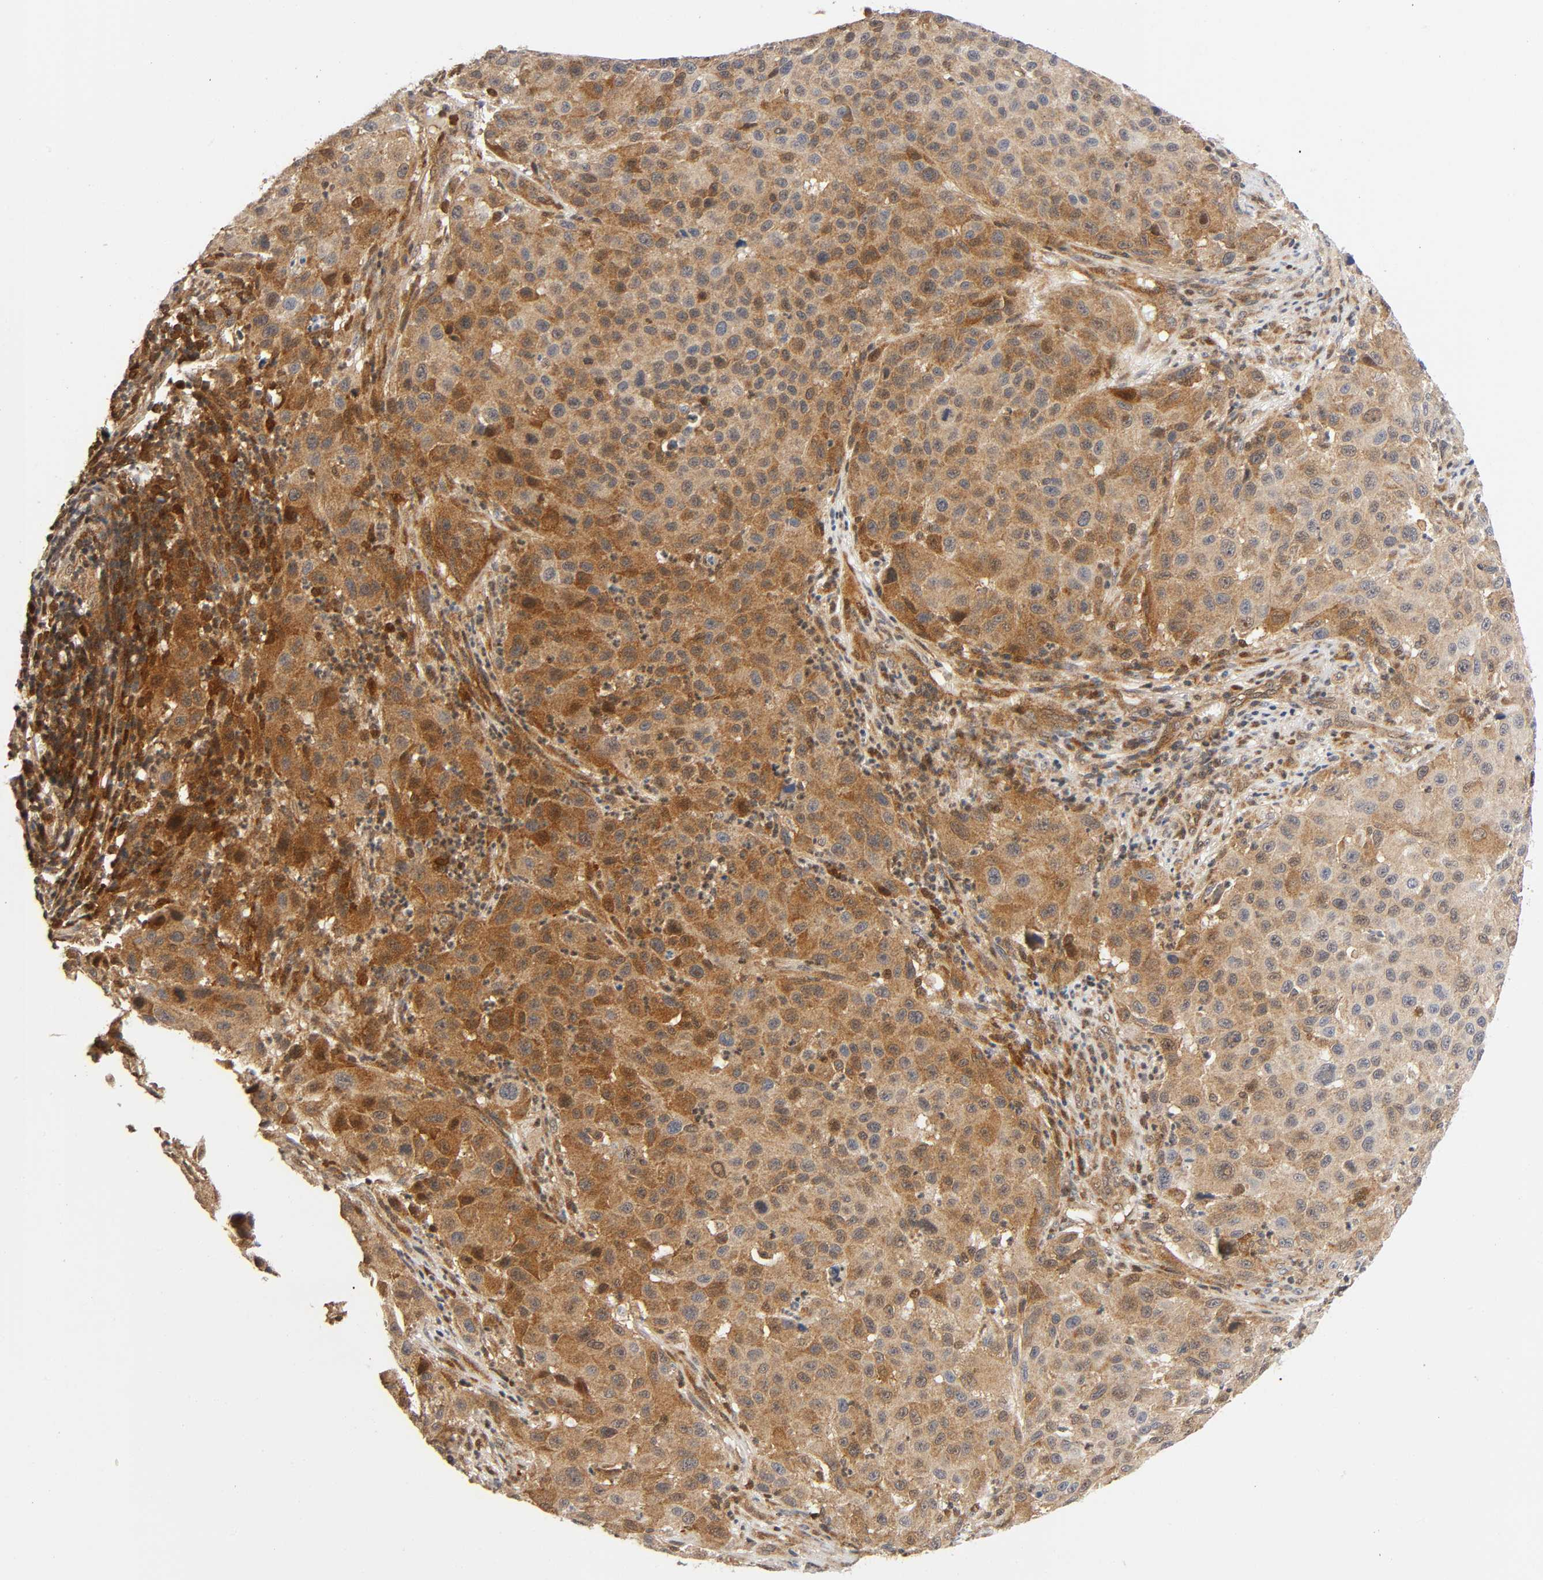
{"staining": {"intensity": "moderate", "quantity": ">75%", "location": "cytoplasmic/membranous,nuclear"}, "tissue": "melanoma", "cell_type": "Tumor cells", "image_type": "cancer", "snomed": [{"axis": "morphology", "description": "Malignant melanoma, Metastatic site"}, {"axis": "topography", "description": "Lymph node"}], "caption": "Malignant melanoma (metastatic site) was stained to show a protein in brown. There is medium levels of moderate cytoplasmic/membranous and nuclear positivity in about >75% of tumor cells.", "gene": "CASP9", "patient": {"sex": "male", "age": 61}}